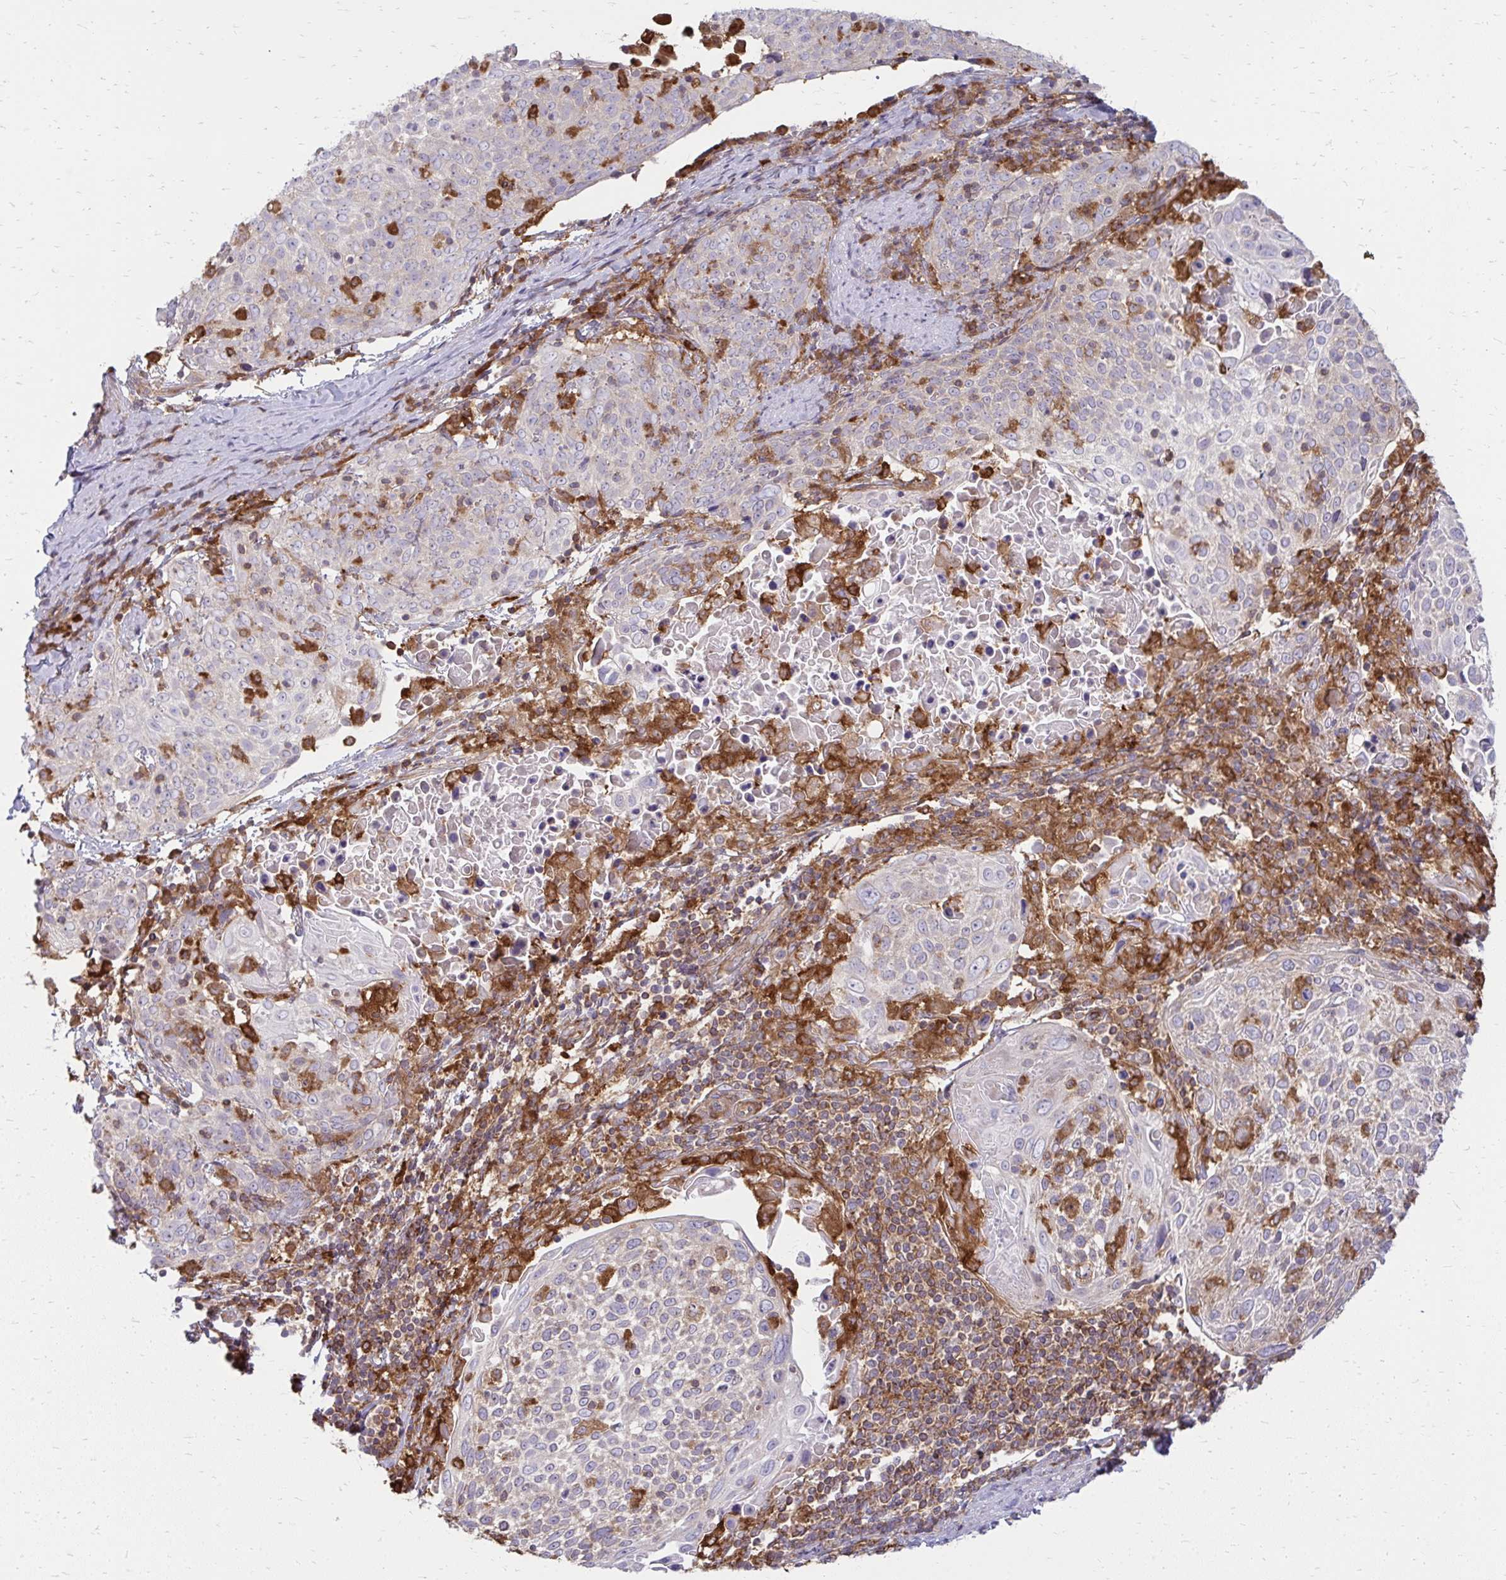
{"staining": {"intensity": "negative", "quantity": "none", "location": "none"}, "tissue": "cervical cancer", "cell_type": "Tumor cells", "image_type": "cancer", "snomed": [{"axis": "morphology", "description": "Squamous cell carcinoma, NOS"}, {"axis": "topography", "description": "Cervix"}], "caption": "The photomicrograph demonstrates no staining of tumor cells in cervical squamous cell carcinoma.", "gene": "ASAP1", "patient": {"sex": "female", "age": 61}}